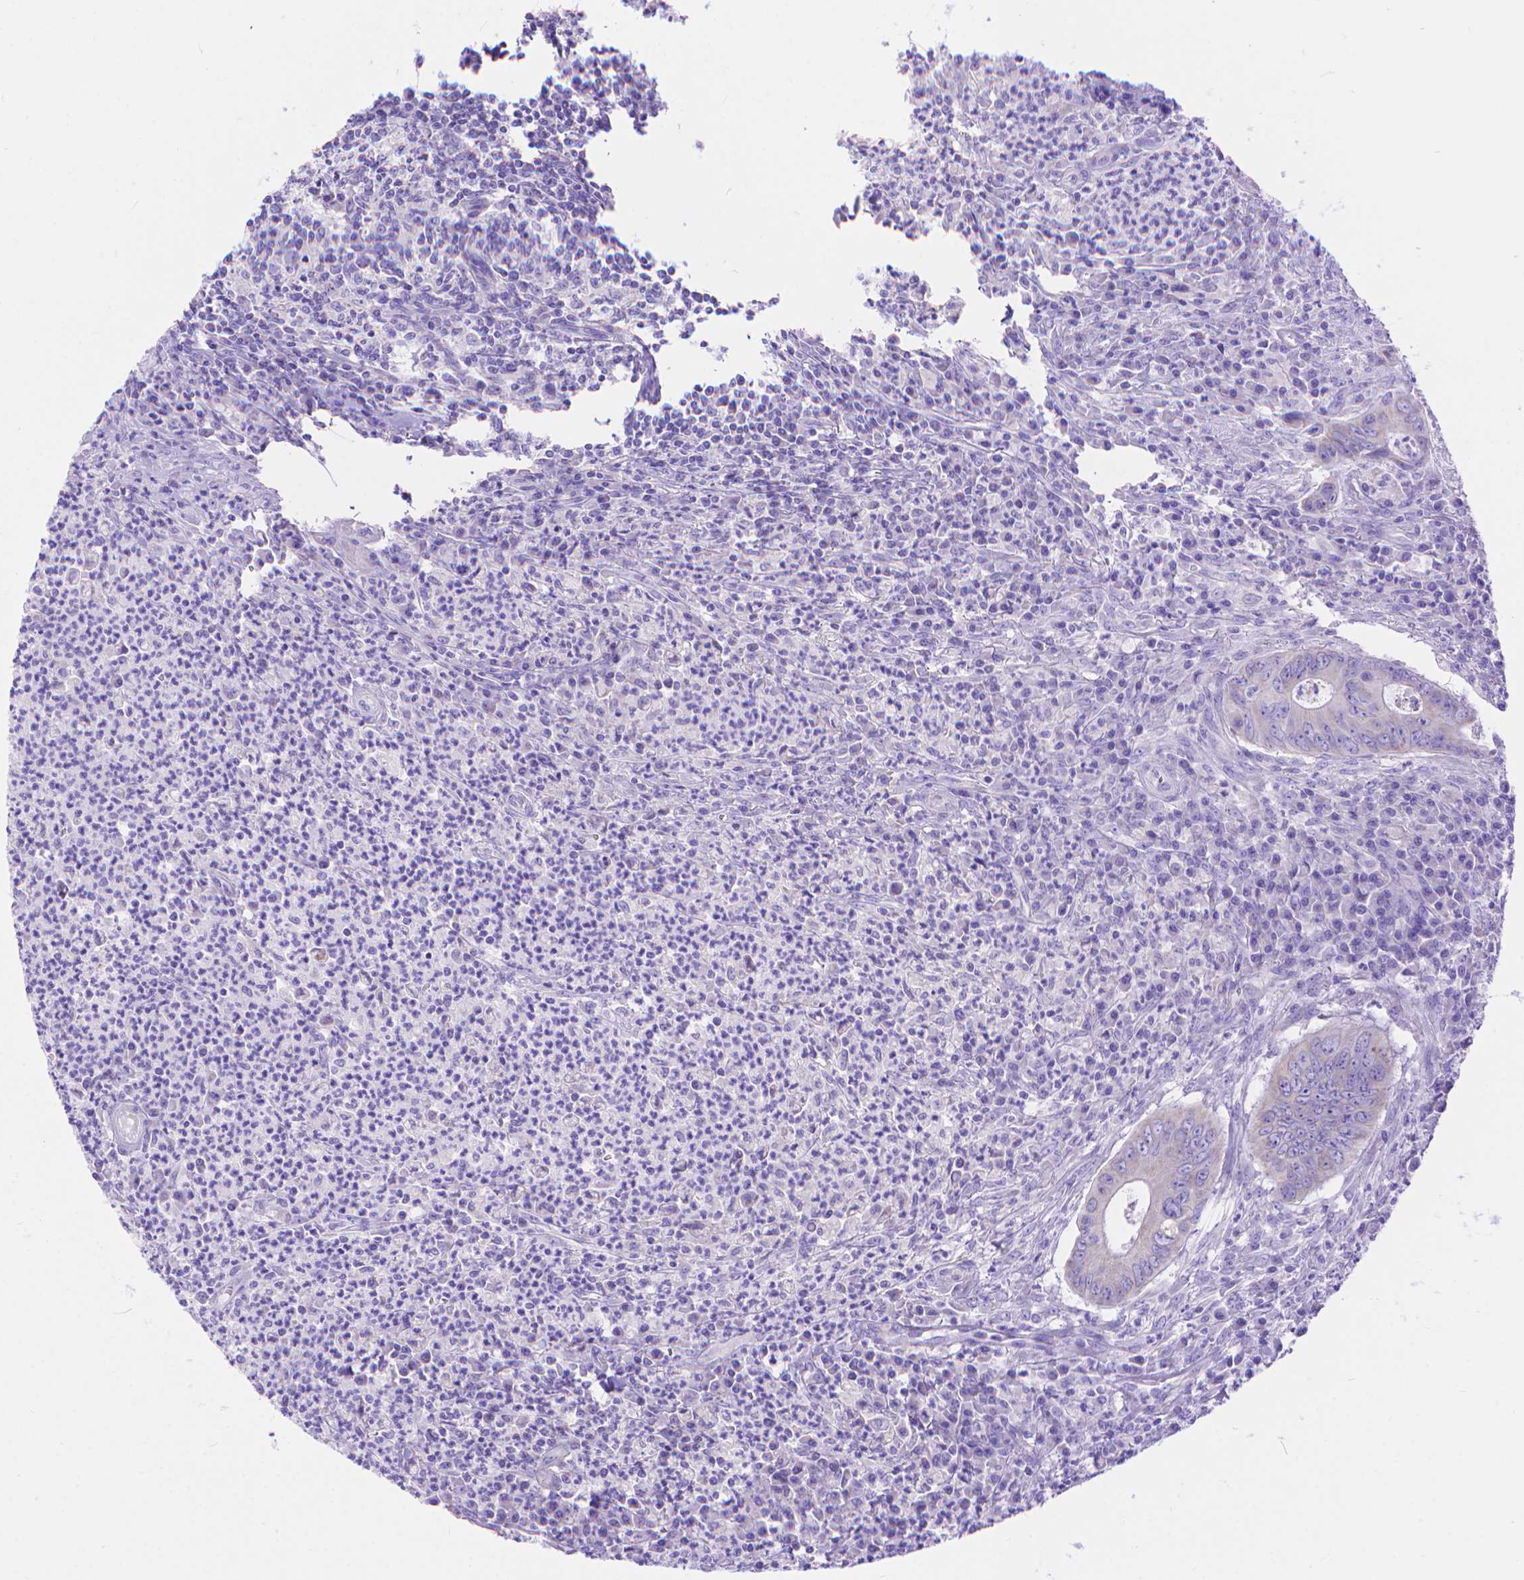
{"staining": {"intensity": "negative", "quantity": "none", "location": "none"}, "tissue": "colorectal cancer", "cell_type": "Tumor cells", "image_type": "cancer", "snomed": [{"axis": "morphology", "description": "Adenocarcinoma, NOS"}, {"axis": "topography", "description": "Colon"}], "caption": "The image displays no staining of tumor cells in adenocarcinoma (colorectal).", "gene": "DHRS2", "patient": {"sex": "female", "age": 74}}